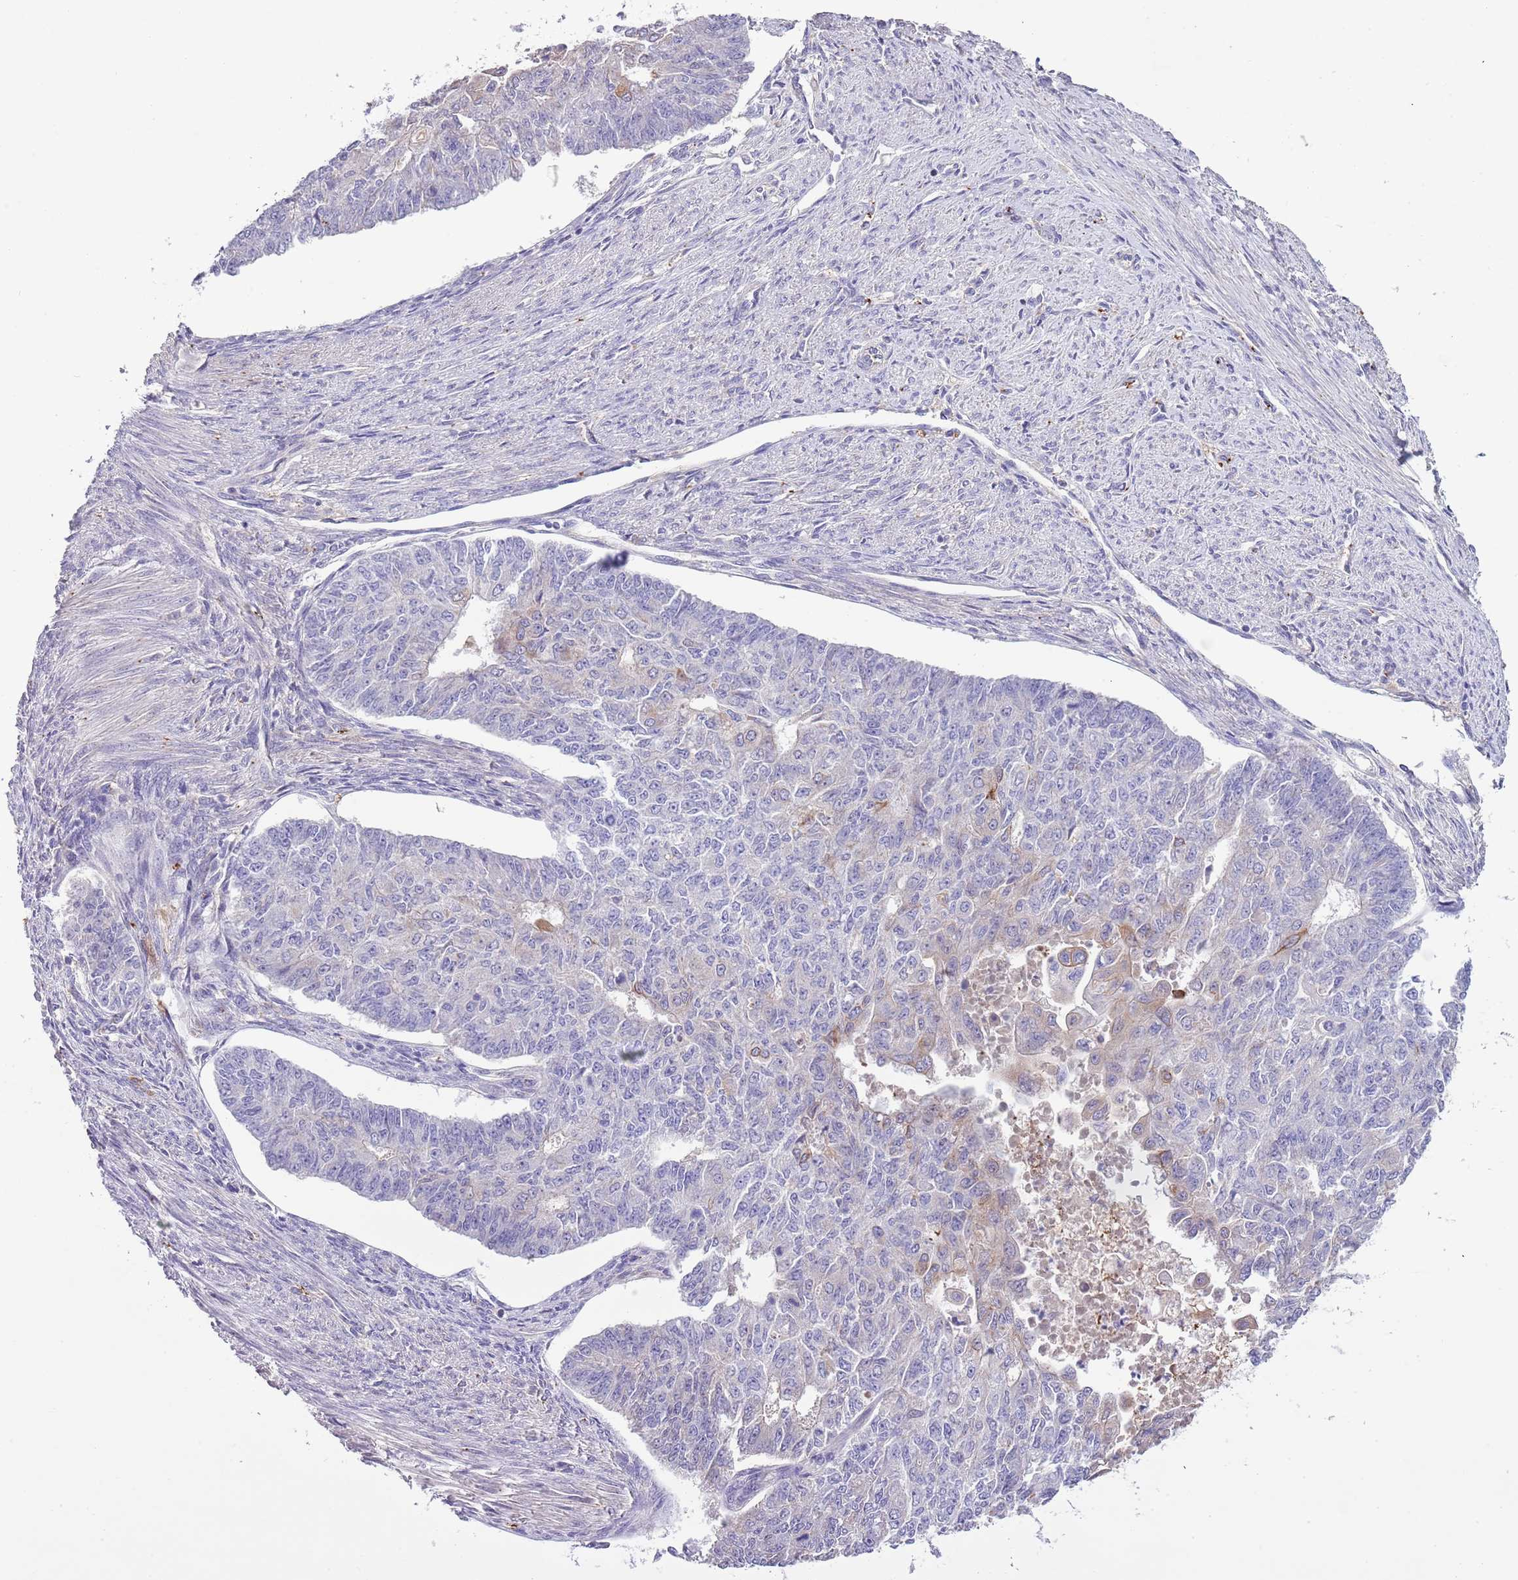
{"staining": {"intensity": "negative", "quantity": "none", "location": "none"}, "tissue": "endometrial cancer", "cell_type": "Tumor cells", "image_type": "cancer", "snomed": [{"axis": "morphology", "description": "Adenocarcinoma, NOS"}, {"axis": "topography", "description": "Endometrium"}], "caption": "Immunohistochemistry micrograph of endometrial cancer (adenocarcinoma) stained for a protein (brown), which demonstrates no positivity in tumor cells.", "gene": "HES3", "patient": {"sex": "female", "age": 32}}